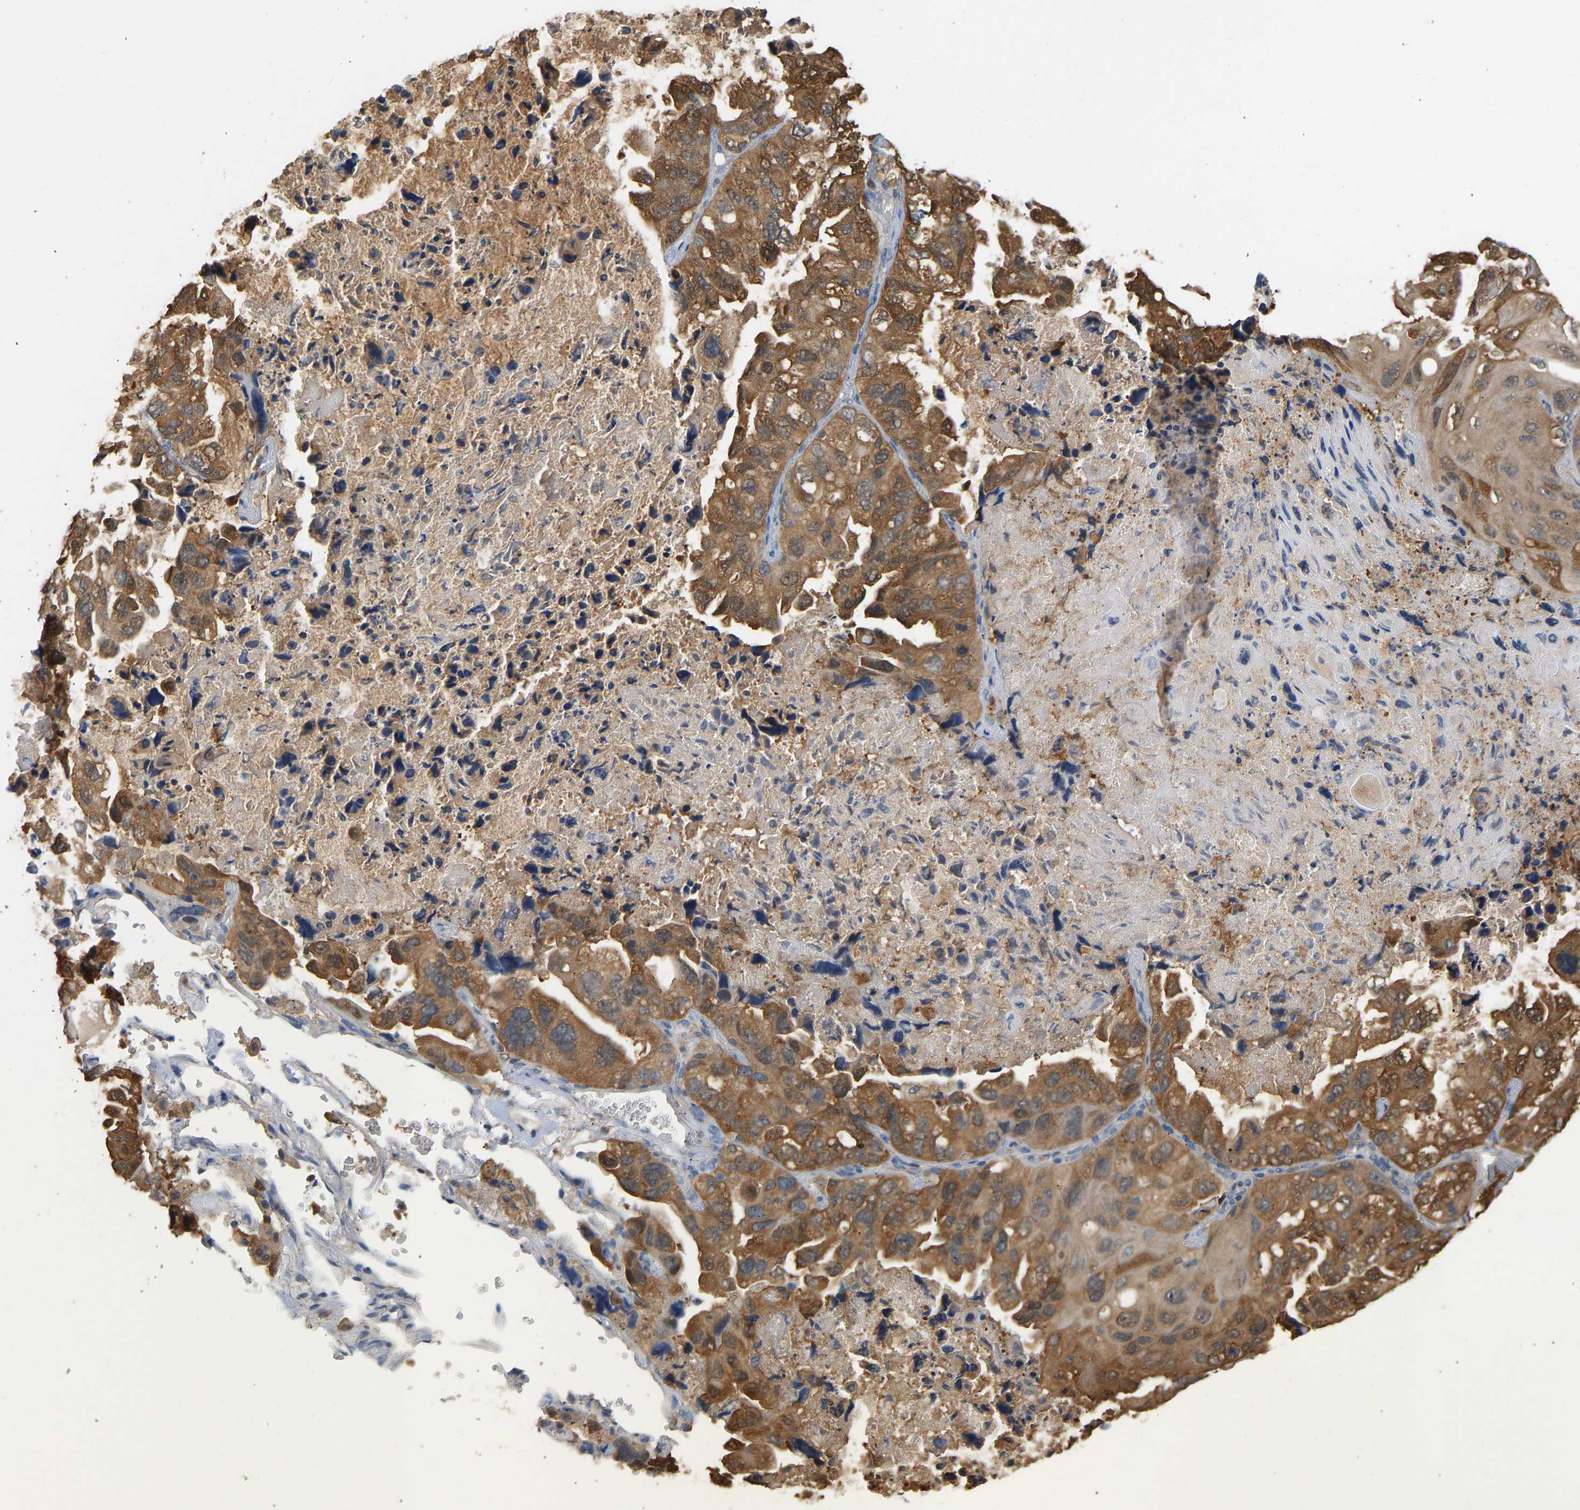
{"staining": {"intensity": "moderate", "quantity": ">75%", "location": "cytoplasmic/membranous"}, "tissue": "lung cancer", "cell_type": "Tumor cells", "image_type": "cancer", "snomed": [{"axis": "morphology", "description": "Squamous cell carcinoma, NOS"}, {"axis": "topography", "description": "Lung"}], "caption": "Immunohistochemical staining of lung cancer demonstrates medium levels of moderate cytoplasmic/membranous positivity in approximately >75% of tumor cells.", "gene": "ENO1", "patient": {"sex": "female", "age": 73}}